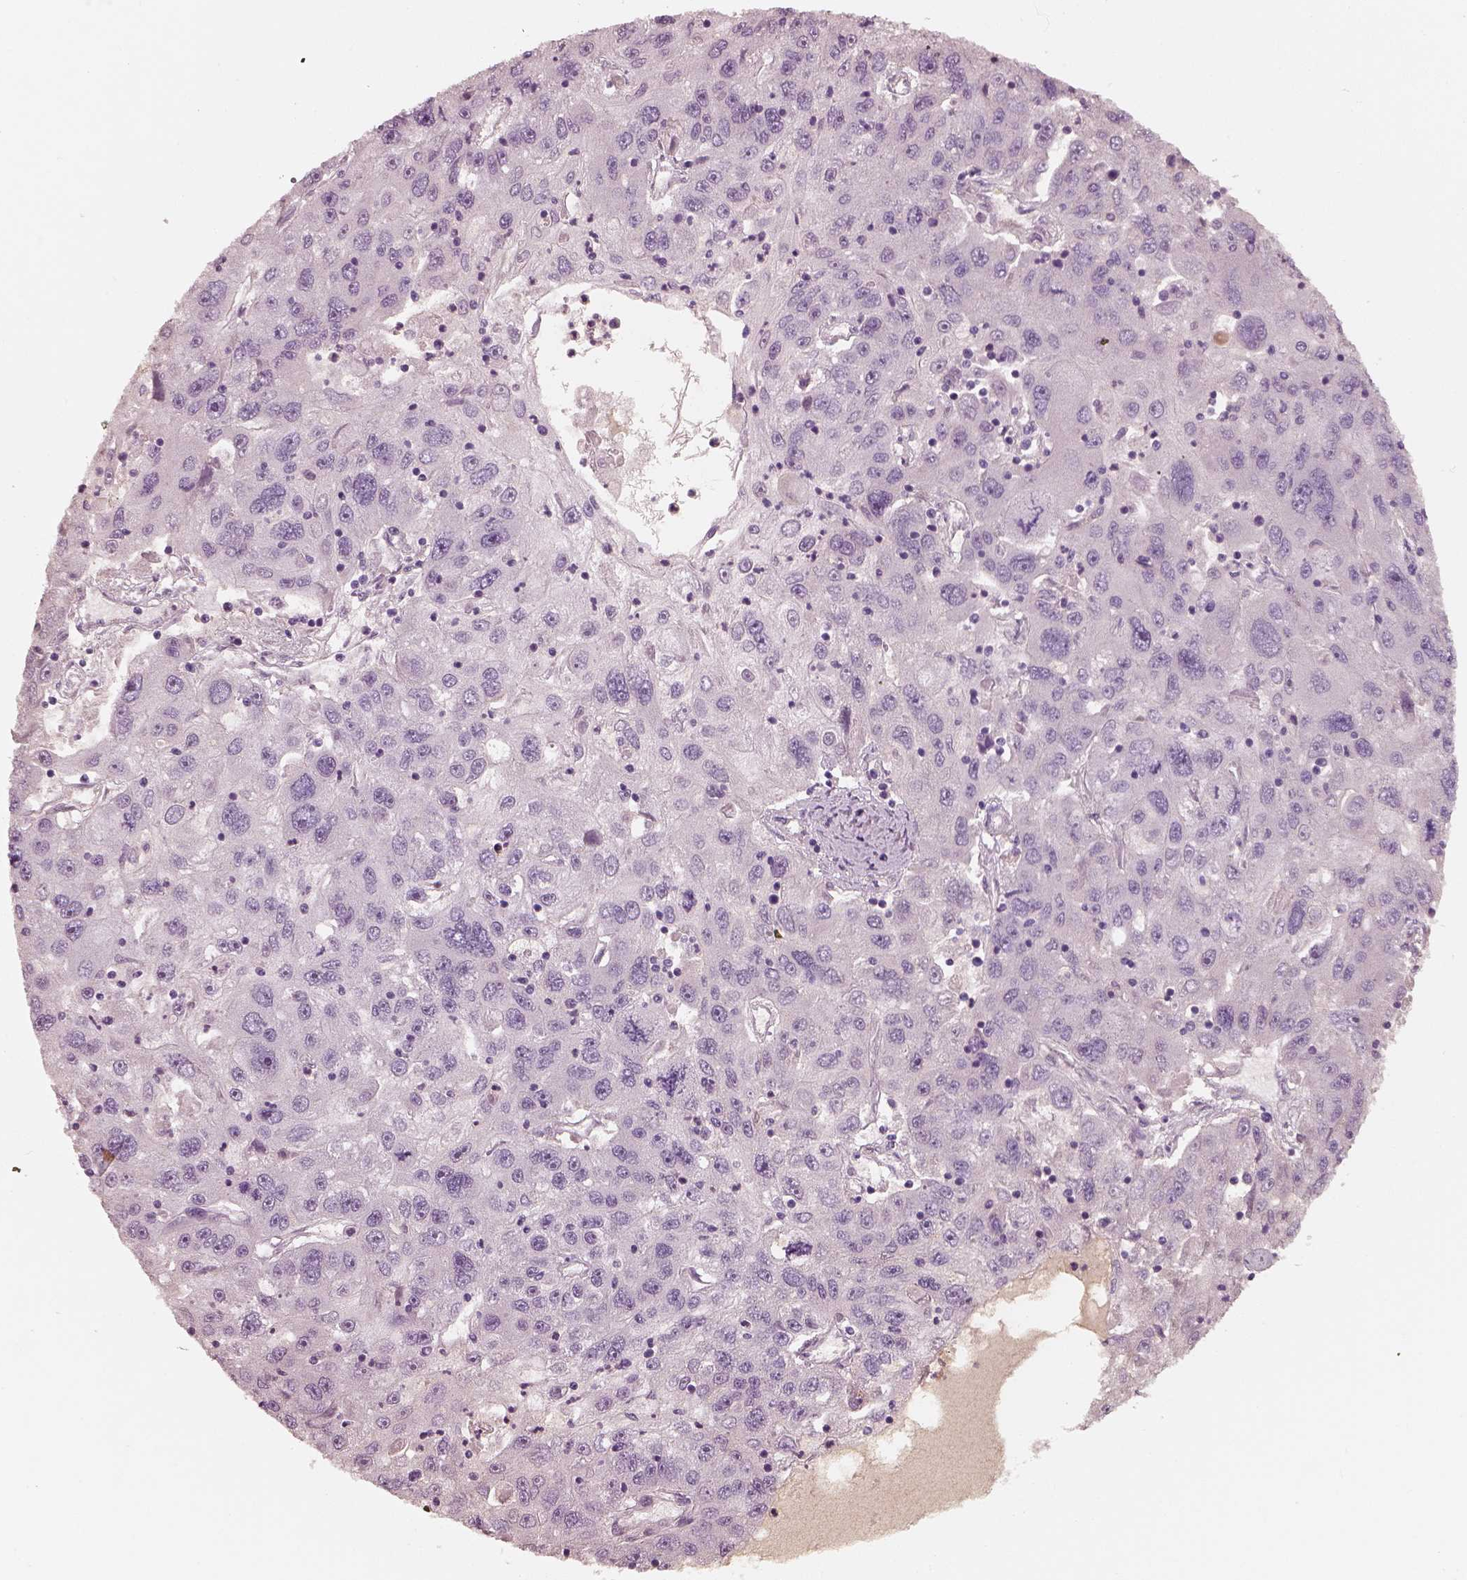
{"staining": {"intensity": "negative", "quantity": "none", "location": "none"}, "tissue": "stomach cancer", "cell_type": "Tumor cells", "image_type": "cancer", "snomed": [{"axis": "morphology", "description": "Adenocarcinoma, NOS"}, {"axis": "topography", "description": "Stomach"}], "caption": "Tumor cells are negative for brown protein staining in adenocarcinoma (stomach). (Brightfield microscopy of DAB immunohistochemistry (IHC) at high magnification).", "gene": "RS1", "patient": {"sex": "male", "age": 56}}